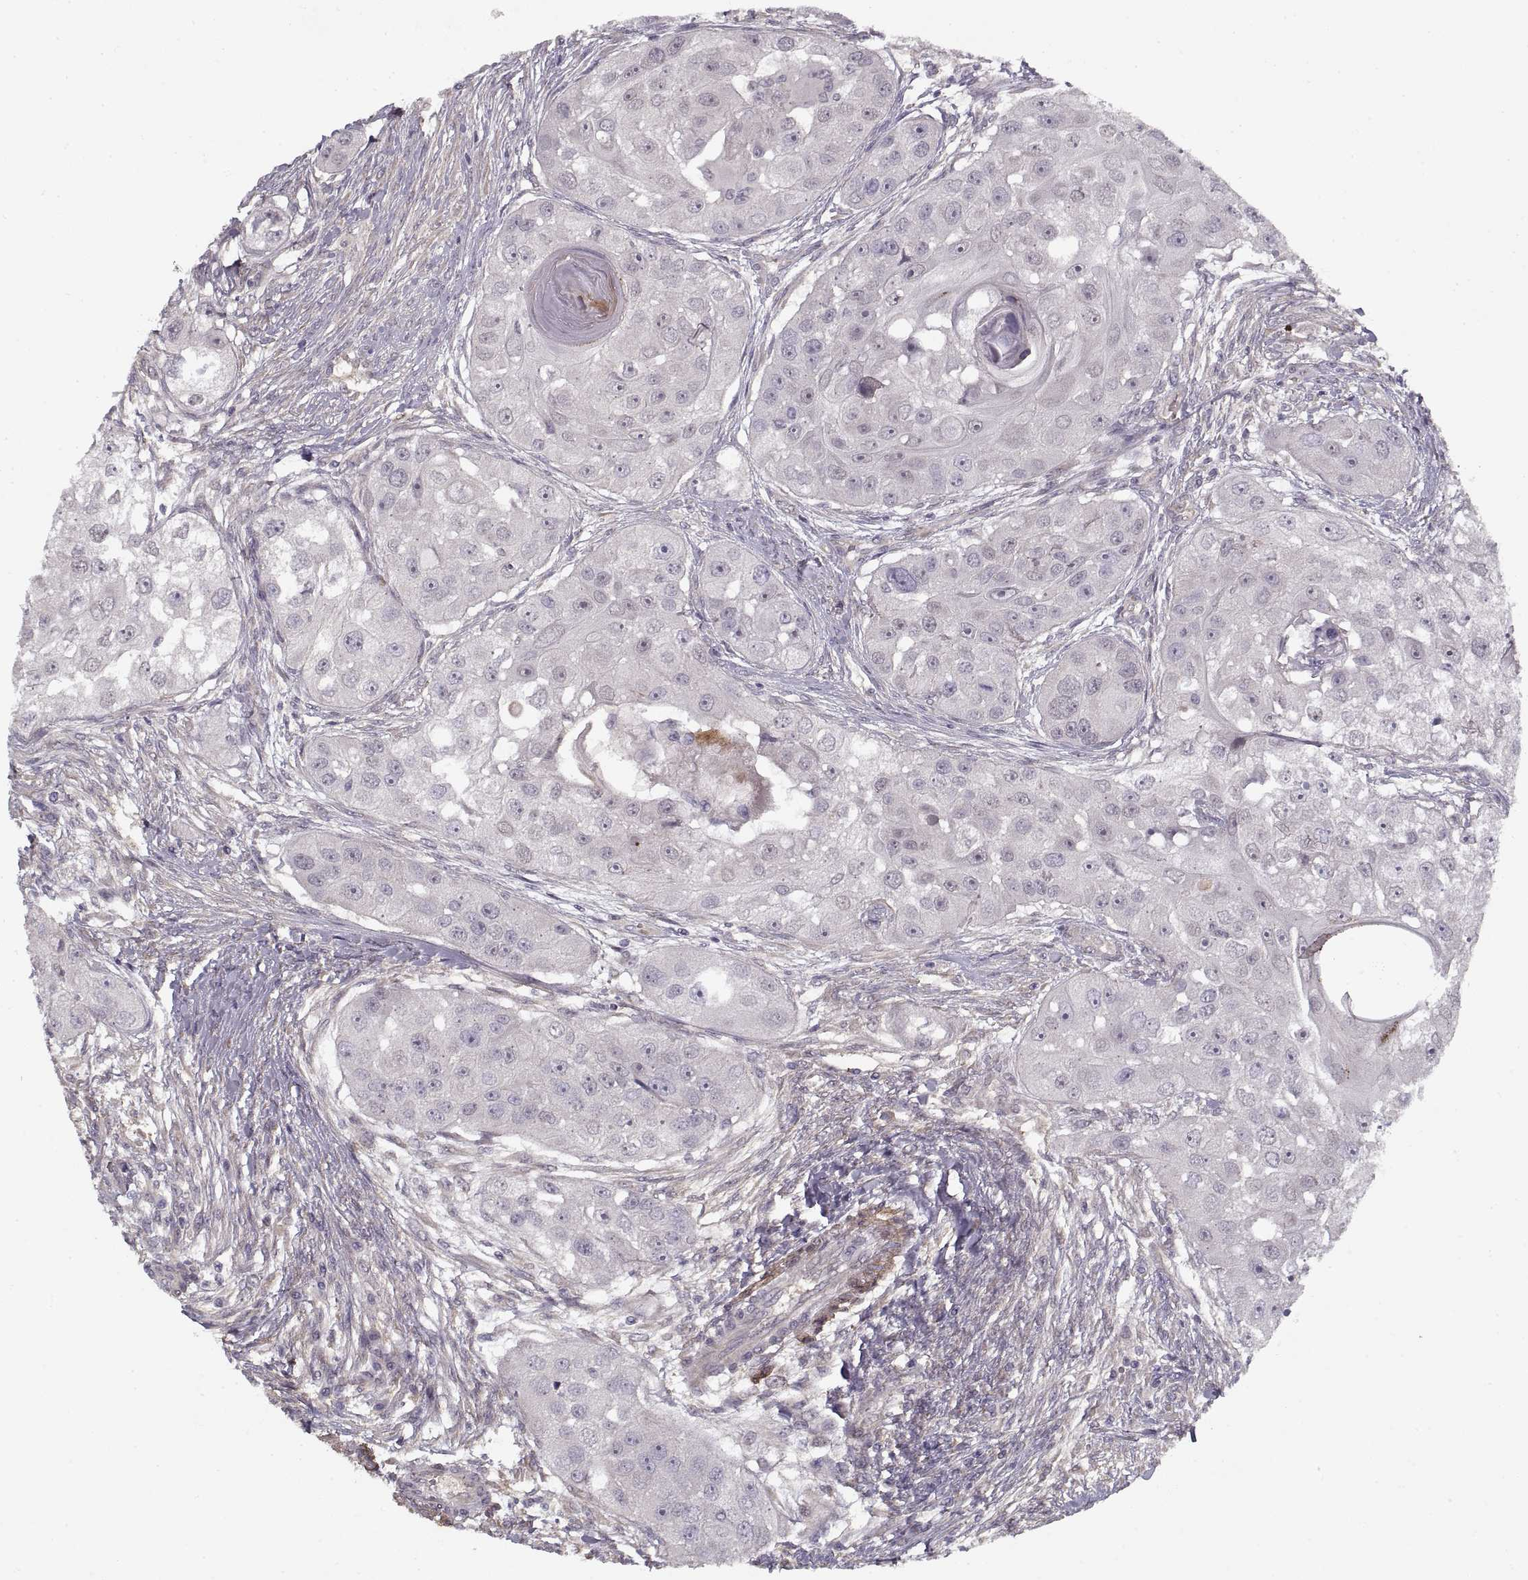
{"staining": {"intensity": "negative", "quantity": "none", "location": "none"}, "tissue": "head and neck cancer", "cell_type": "Tumor cells", "image_type": "cancer", "snomed": [{"axis": "morphology", "description": "Squamous cell carcinoma, NOS"}, {"axis": "topography", "description": "Head-Neck"}], "caption": "IHC image of human head and neck cancer stained for a protein (brown), which reveals no expression in tumor cells. (Brightfield microscopy of DAB (3,3'-diaminobenzidine) immunohistochemistry at high magnification).", "gene": "LAMB2", "patient": {"sex": "male", "age": 51}}